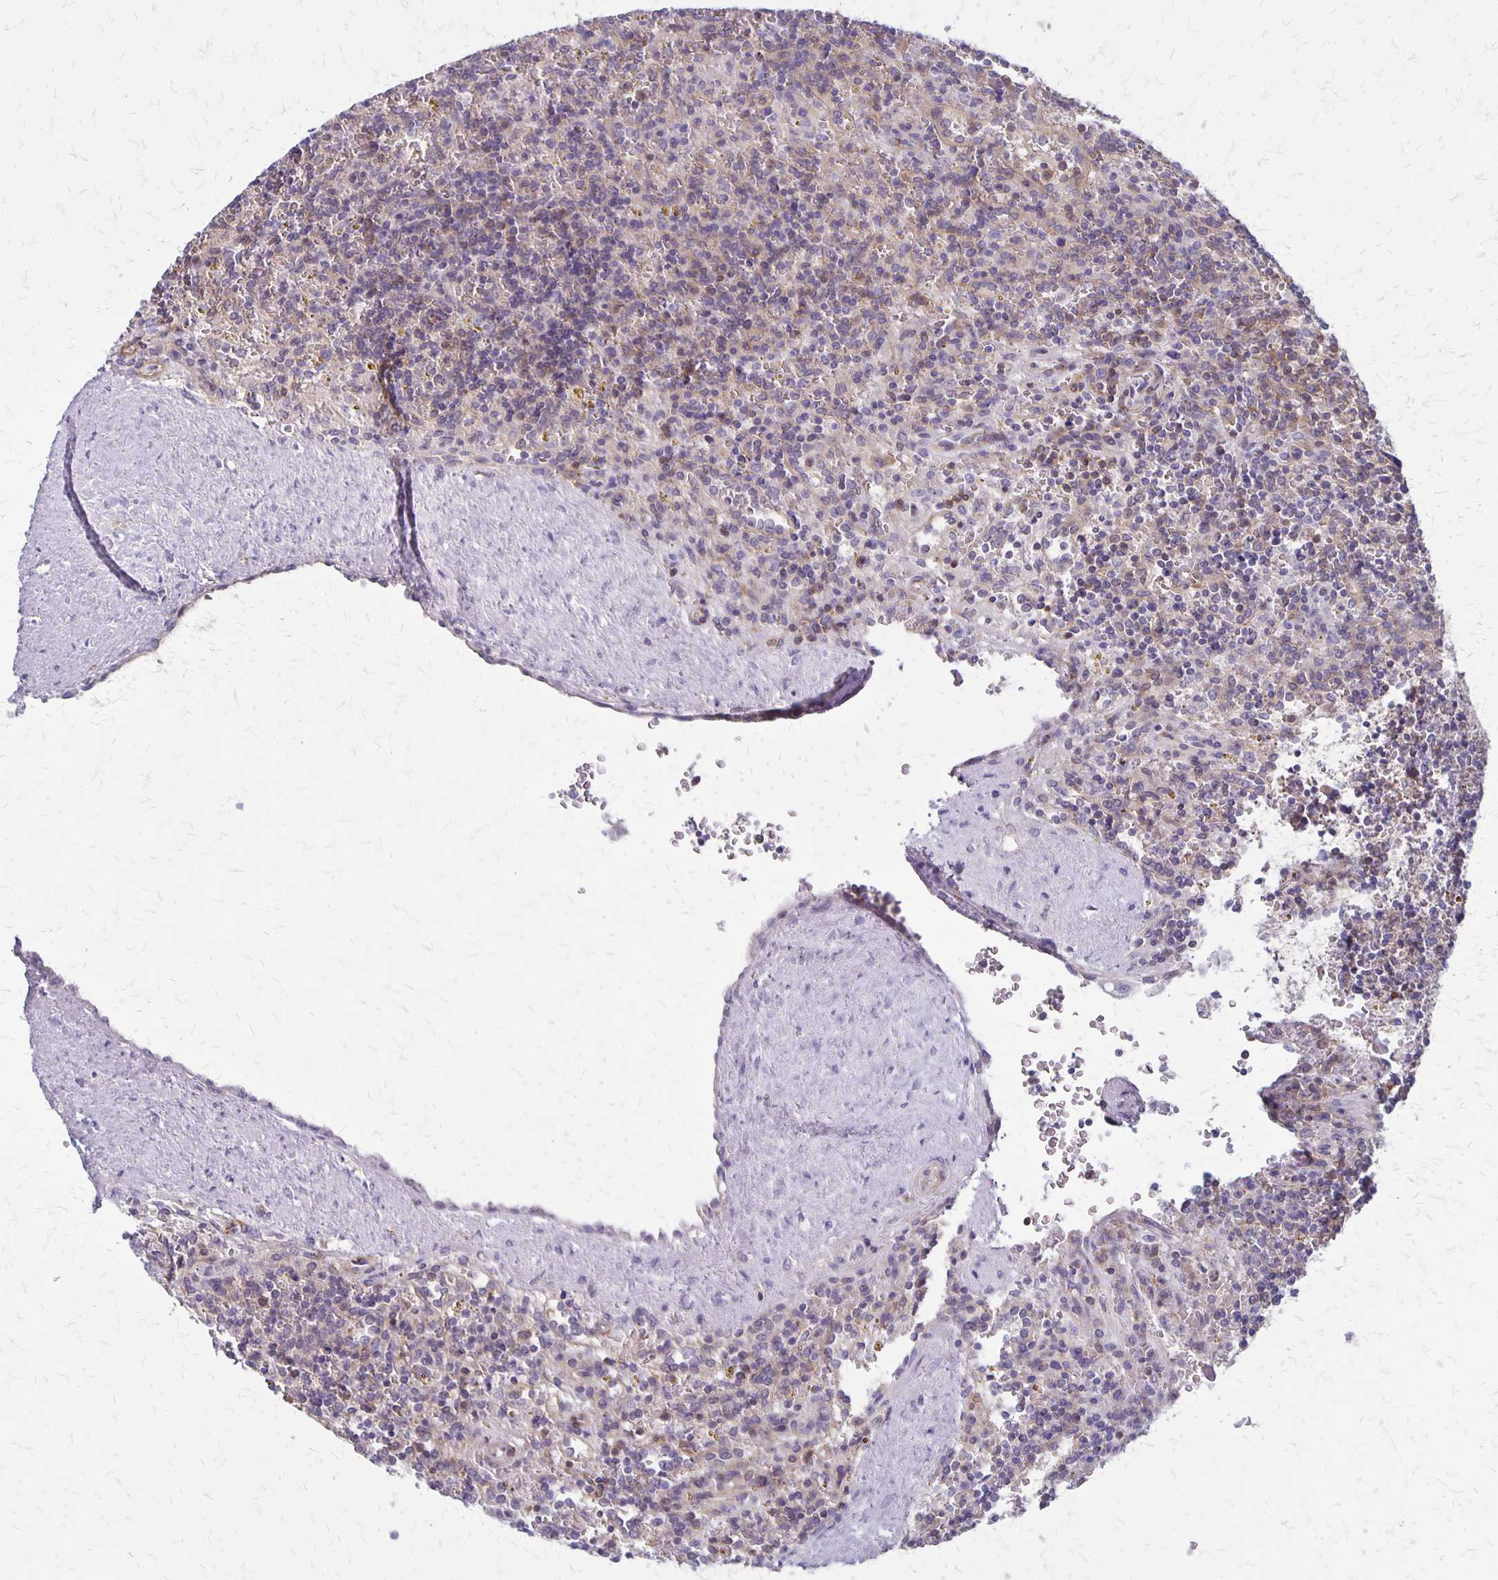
{"staining": {"intensity": "negative", "quantity": "none", "location": "none"}, "tissue": "lymphoma", "cell_type": "Tumor cells", "image_type": "cancer", "snomed": [{"axis": "morphology", "description": "Malignant lymphoma, non-Hodgkin's type, Low grade"}, {"axis": "topography", "description": "Spleen"}], "caption": "High power microscopy micrograph of an immunohistochemistry micrograph of malignant lymphoma, non-Hodgkin's type (low-grade), revealing no significant expression in tumor cells.", "gene": "SEPTIN5", "patient": {"sex": "male", "age": 67}}